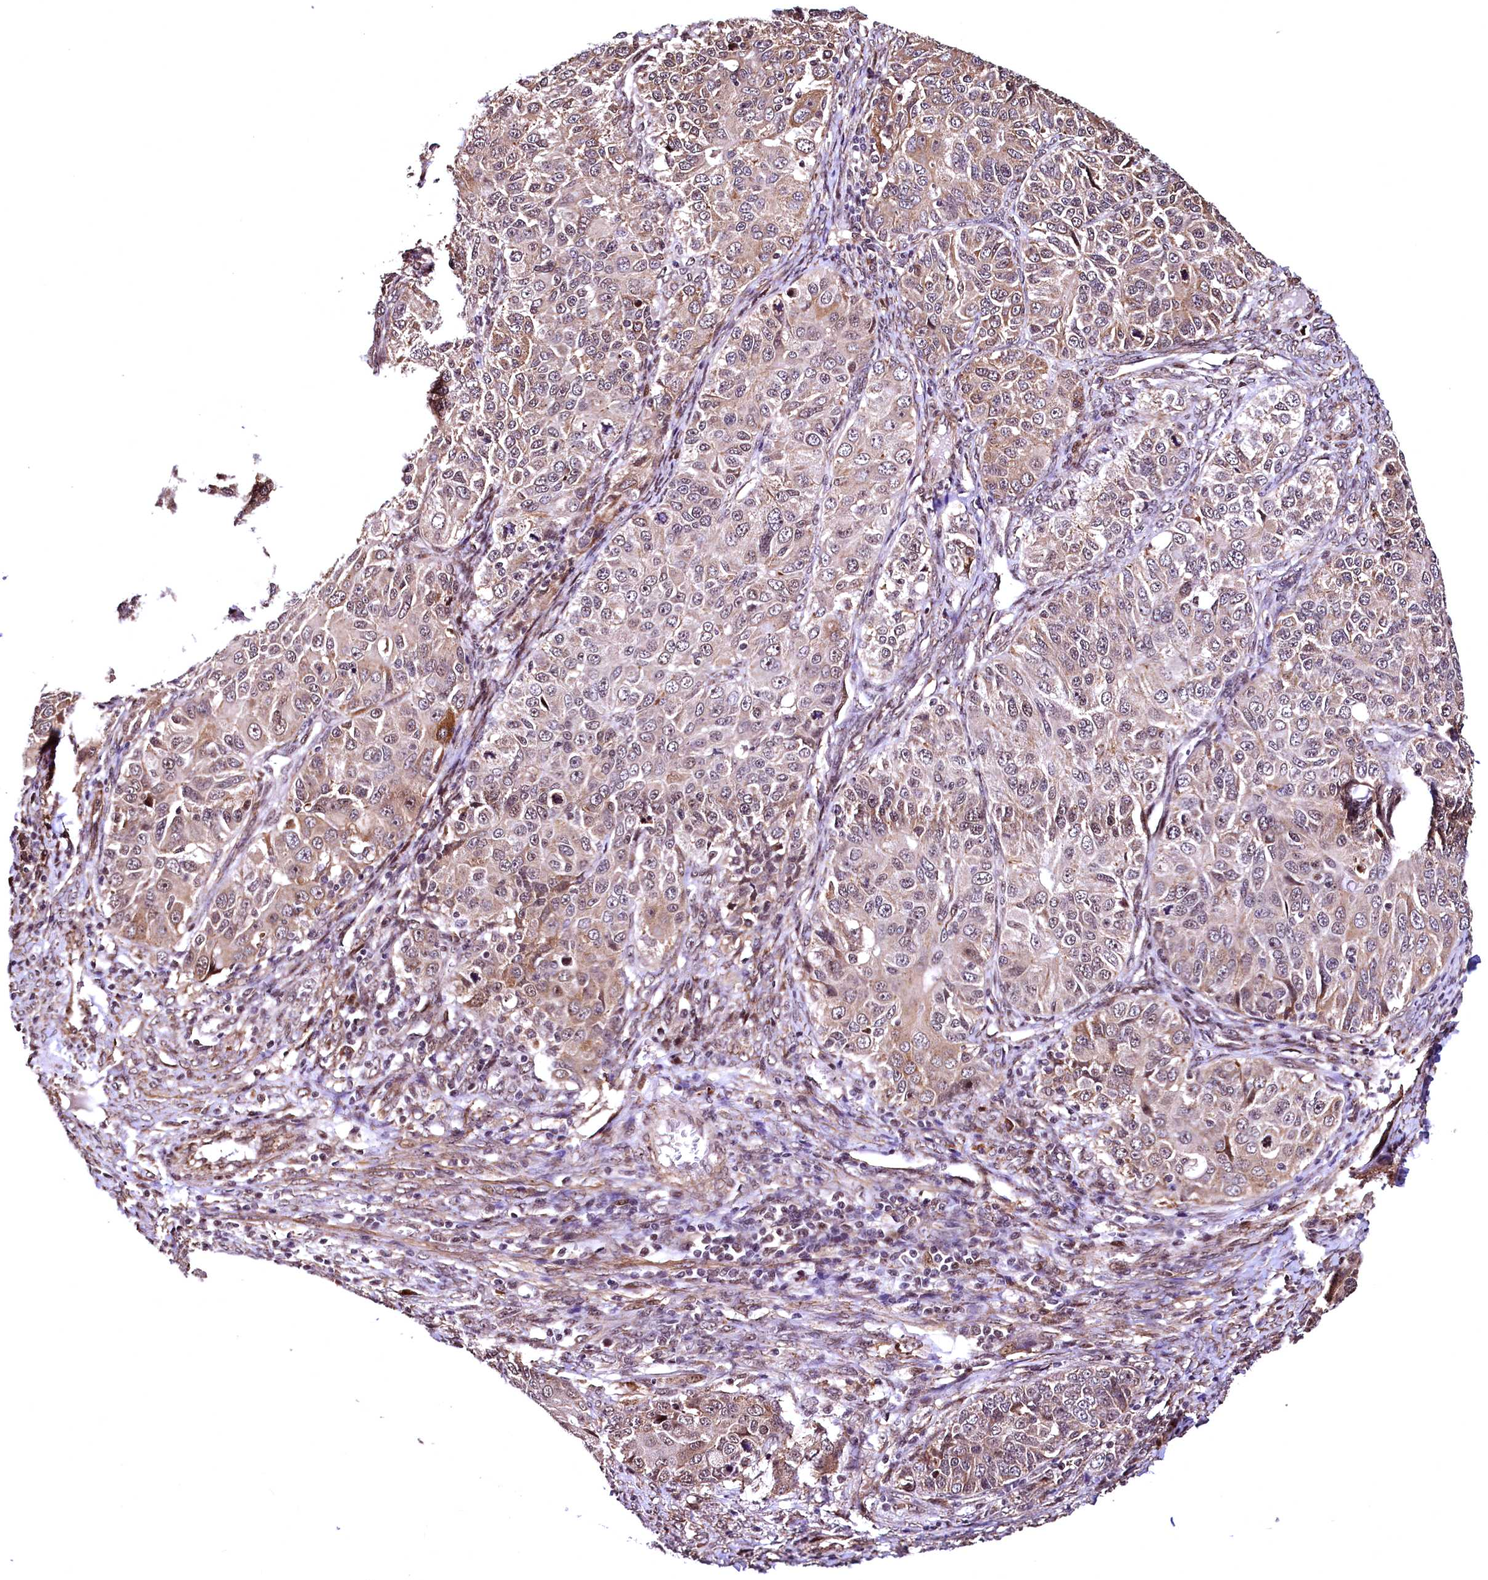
{"staining": {"intensity": "weak", "quantity": "25%-75%", "location": "cytoplasmic/membranous,nuclear"}, "tissue": "ovarian cancer", "cell_type": "Tumor cells", "image_type": "cancer", "snomed": [{"axis": "morphology", "description": "Carcinoma, endometroid"}, {"axis": "topography", "description": "Ovary"}], "caption": "Immunohistochemical staining of human ovarian cancer demonstrates low levels of weak cytoplasmic/membranous and nuclear protein expression in about 25%-75% of tumor cells. The protein is shown in brown color, while the nuclei are stained blue.", "gene": "PDS5B", "patient": {"sex": "female", "age": 51}}